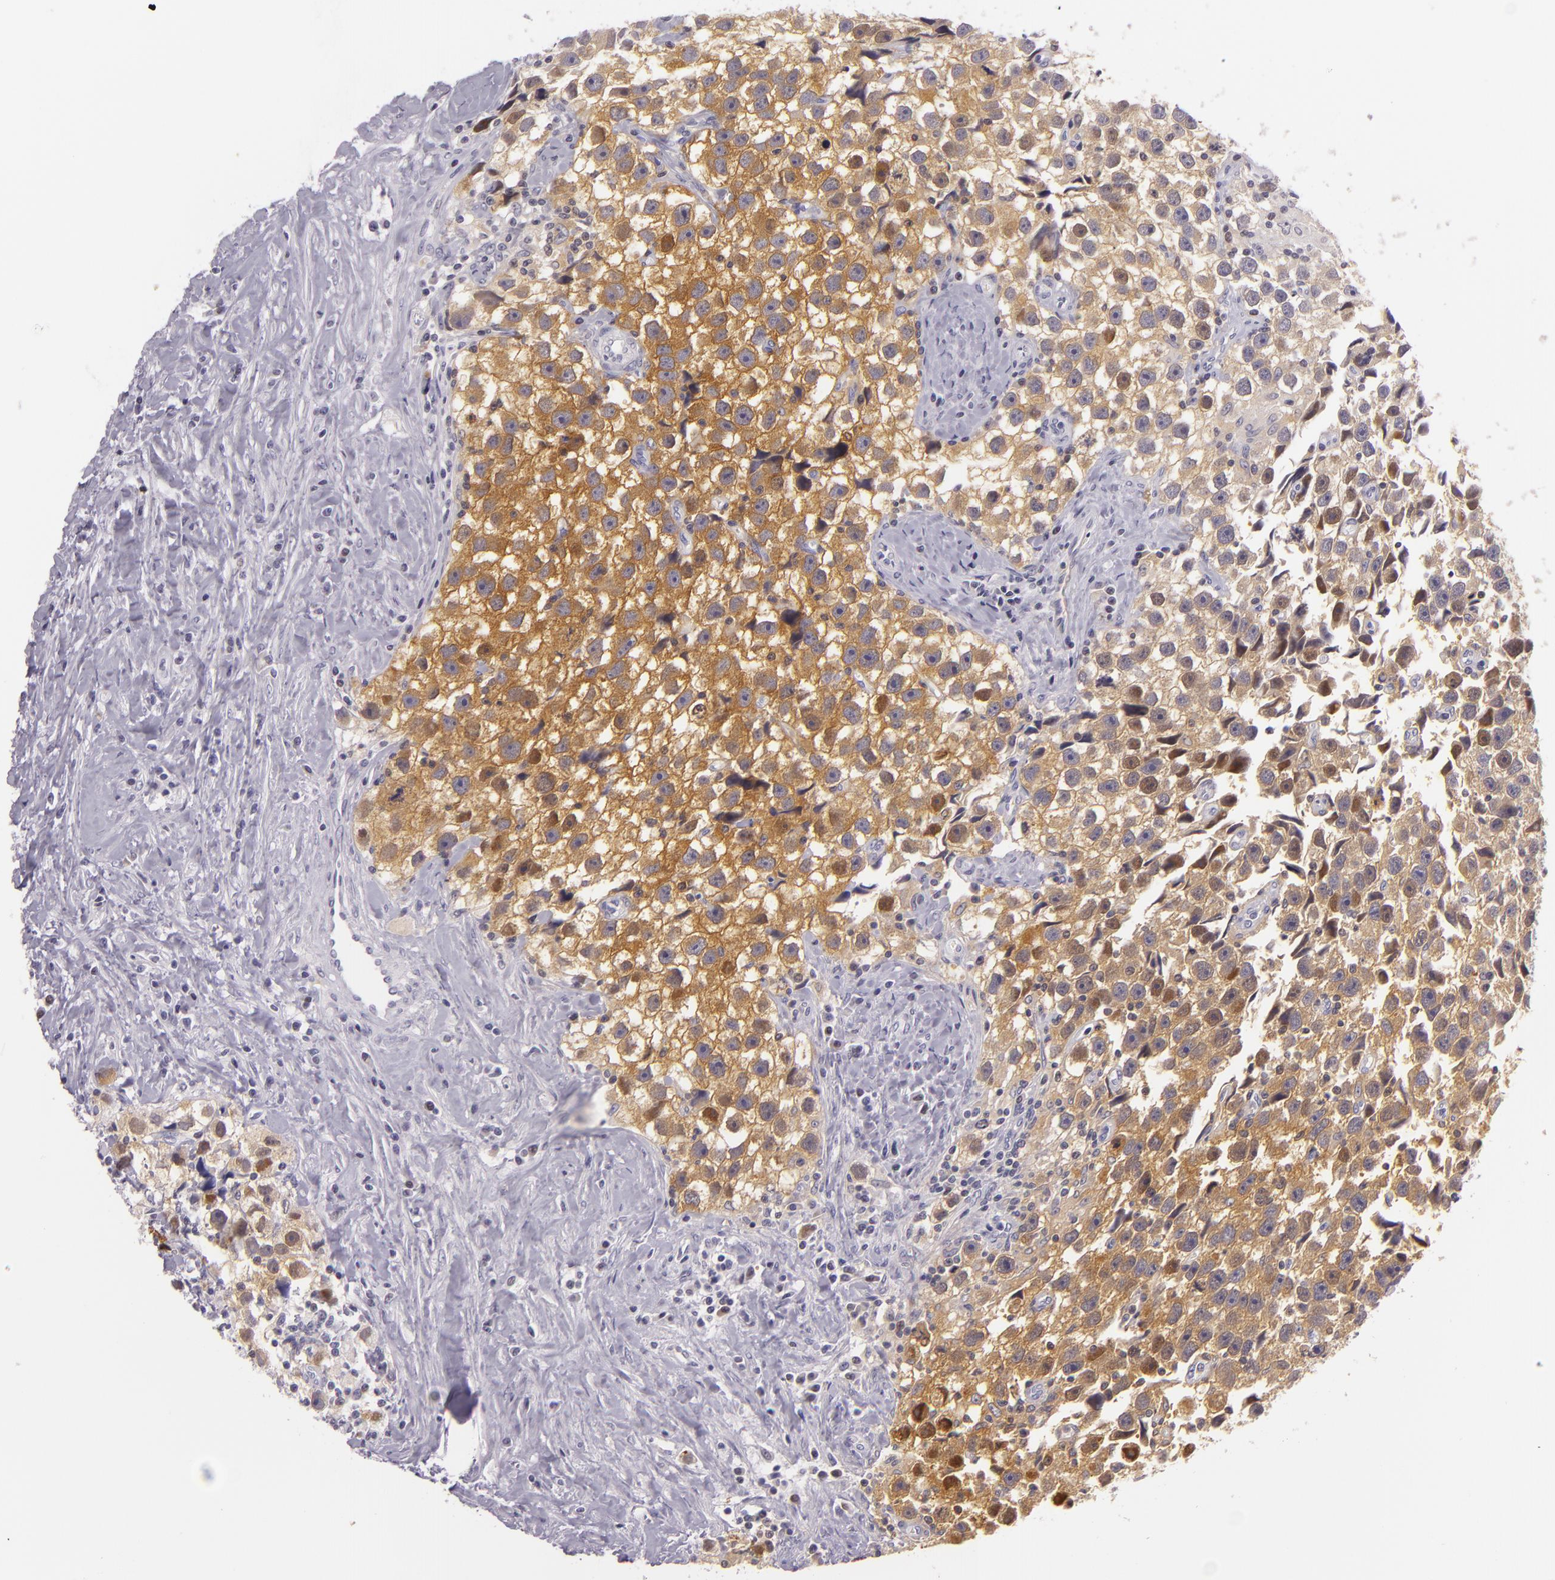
{"staining": {"intensity": "strong", "quantity": ">75%", "location": "cytoplasmic/membranous"}, "tissue": "testis cancer", "cell_type": "Tumor cells", "image_type": "cancer", "snomed": [{"axis": "morphology", "description": "Seminoma, NOS"}, {"axis": "topography", "description": "Testis"}], "caption": "Brown immunohistochemical staining in seminoma (testis) displays strong cytoplasmic/membranous positivity in about >75% of tumor cells.", "gene": "HSP90AA1", "patient": {"sex": "male", "age": 43}}